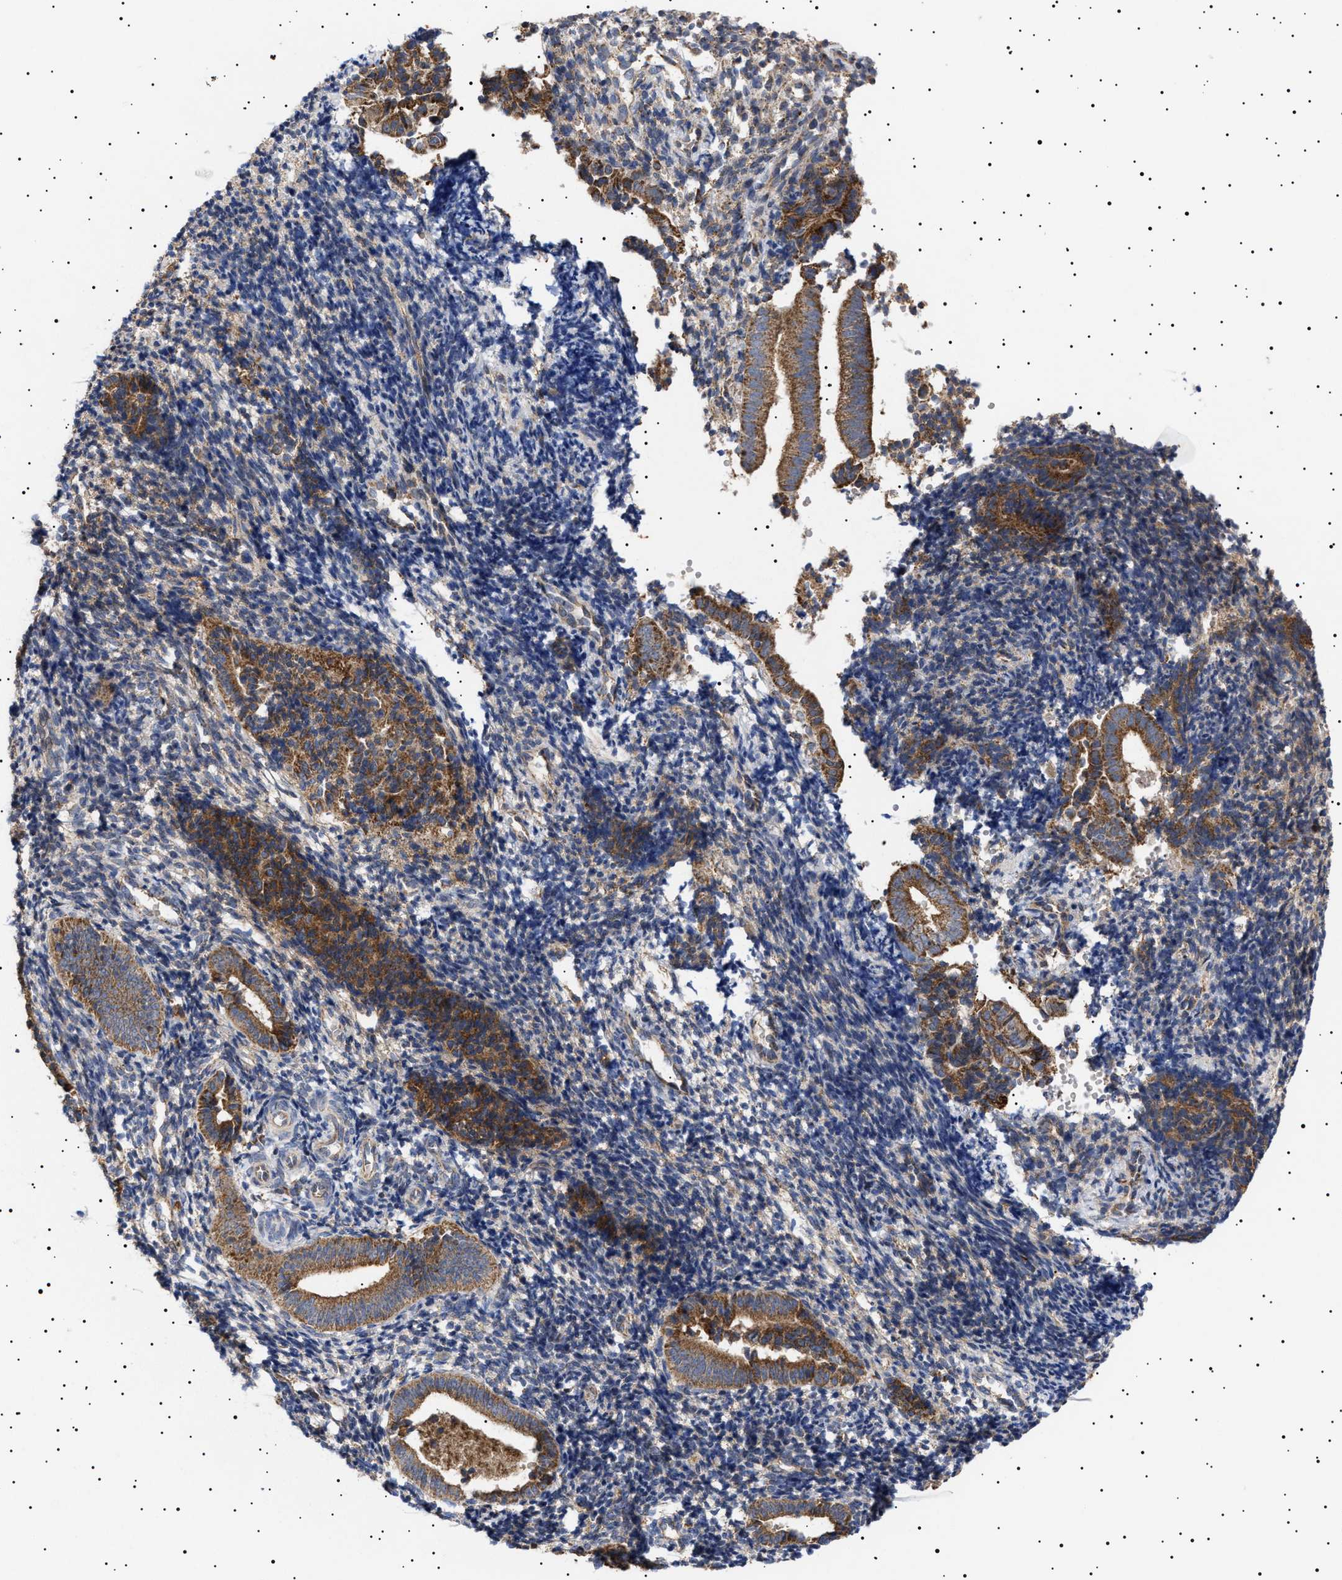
{"staining": {"intensity": "weak", "quantity": "25%-75%", "location": "cytoplasmic/membranous"}, "tissue": "endometrium", "cell_type": "Cells in endometrial stroma", "image_type": "normal", "snomed": [{"axis": "morphology", "description": "Normal tissue, NOS"}, {"axis": "topography", "description": "Uterus"}, {"axis": "topography", "description": "Endometrium"}], "caption": "Protein staining shows weak cytoplasmic/membranous staining in approximately 25%-75% of cells in endometrial stroma in unremarkable endometrium.", "gene": "MRPL10", "patient": {"sex": "female", "age": 33}}